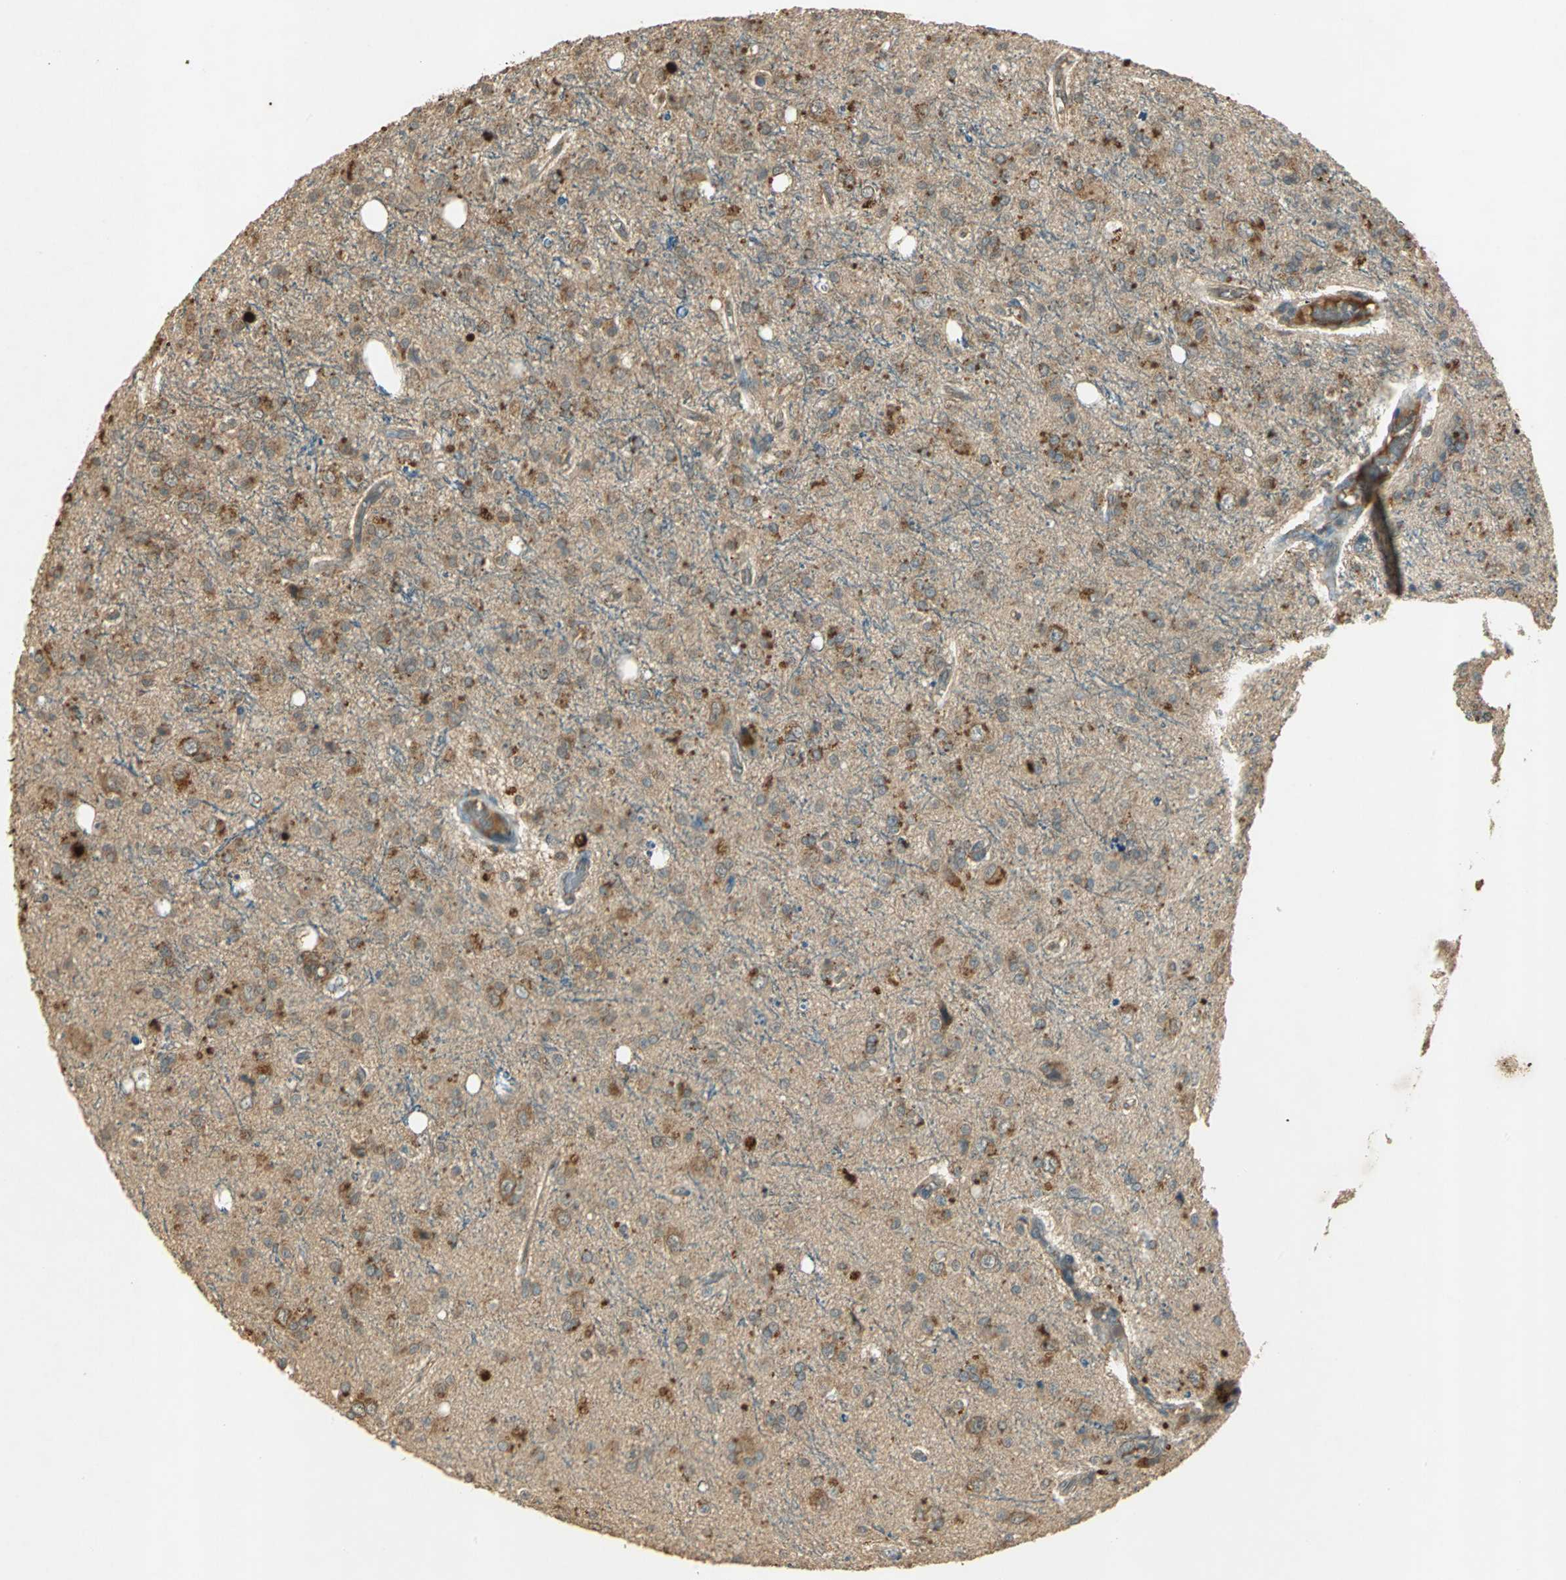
{"staining": {"intensity": "strong", "quantity": "25%-75%", "location": "cytoplasmic/membranous"}, "tissue": "glioma", "cell_type": "Tumor cells", "image_type": "cancer", "snomed": [{"axis": "morphology", "description": "Glioma, malignant, High grade"}, {"axis": "topography", "description": "Brain"}], "caption": "A brown stain shows strong cytoplasmic/membranous staining of a protein in human high-grade glioma (malignant) tumor cells.", "gene": "KEAP1", "patient": {"sex": "male", "age": 47}}